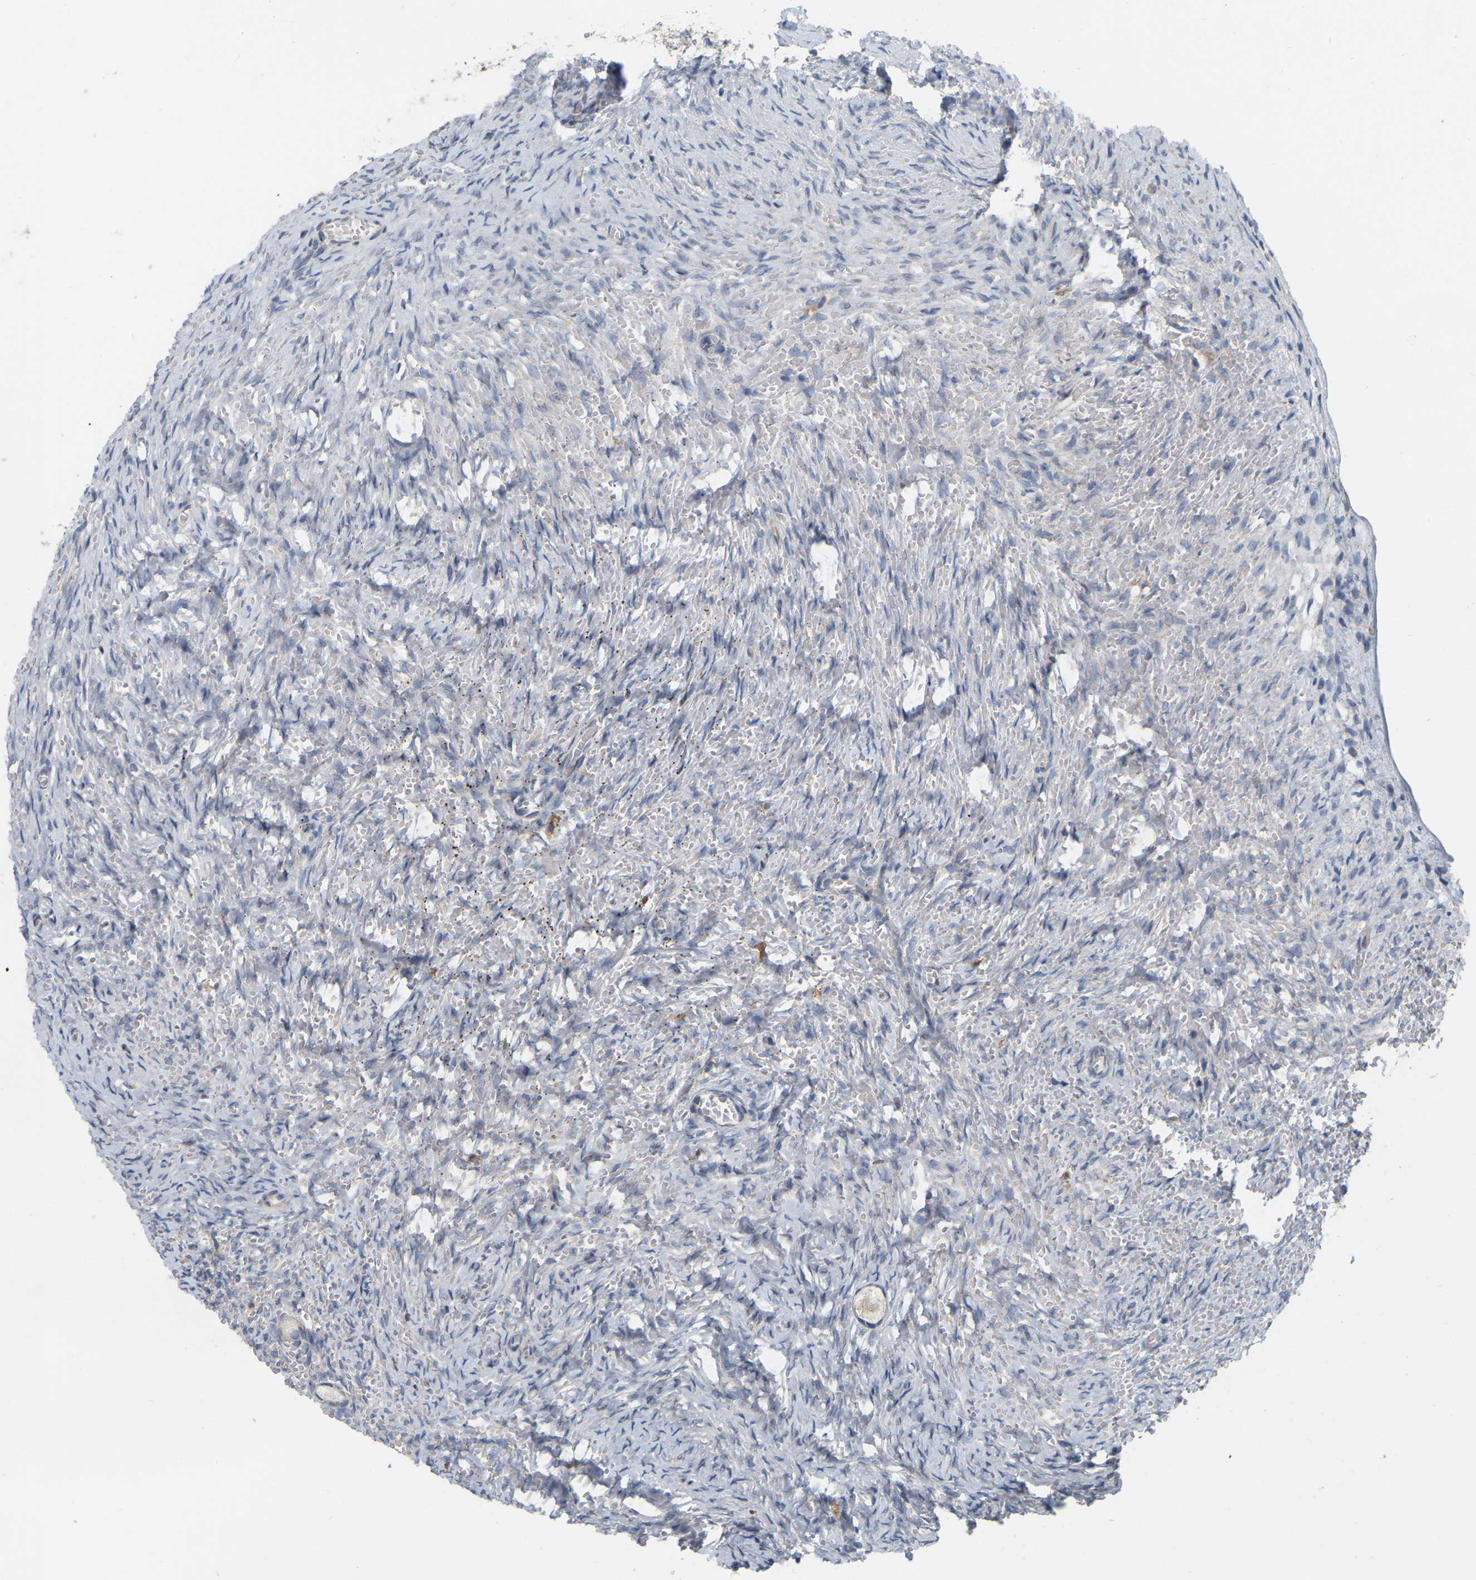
{"staining": {"intensity": "negative", "quantity": "none", "location": "none"}, "tissue": "ovary", "cell_type": "Follicle cells", "image_type": "normal", "snomed": [{"axis": "morphology", "description": "Normal tissue, NOS"}, {"axis": "topography", "description": "Ovary"}], "caption": "IHC histopathology image of benign ovary: human ovary stained with DAB (3,3'-diaminobenzidine) reveals no significant protein expression in follicle cells.", "gene": "SSH1", "patient": {"sex": "female", "age": 27}}